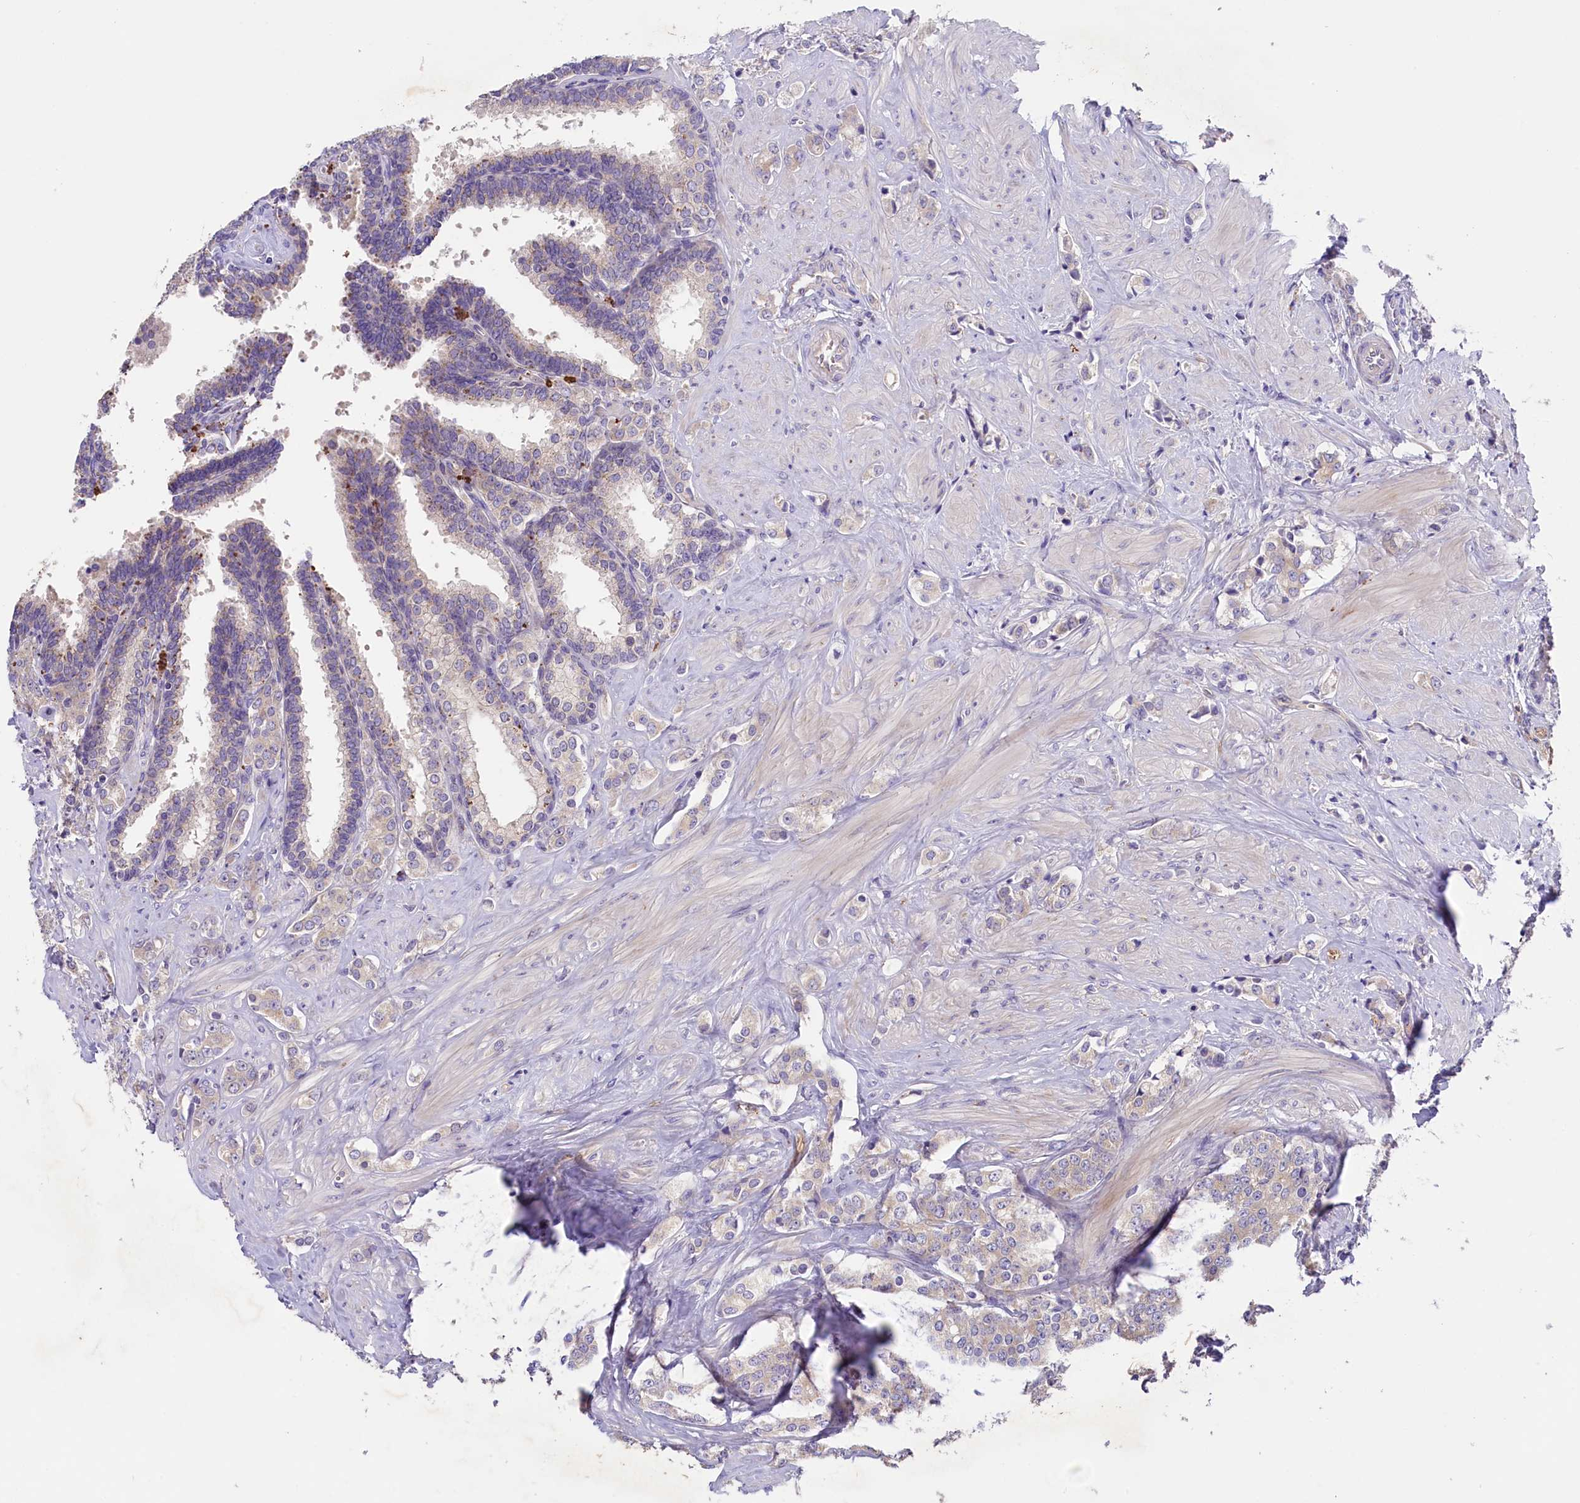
{"staining": {"intensity": "moderate", "quantity": "25%-75%", "location": "cytoplasmic/membranous"}, "tissue": "prostate cancer", "cell_type": "Tumor cells", "image_type": "cancer", "snomed": [{"axis": "morphology", "description": "Adenocarcinoma, High grade"}, {"axis": "topography", "description": "Prostate"}], "caption": "Prostate cancer (adenocarcinoma (high-grade)) stained with a protein marker demonstrates moderate staining in tumor cells.", "gene": "CD99L2", "patient": {"sex": "male", "age": 62}}